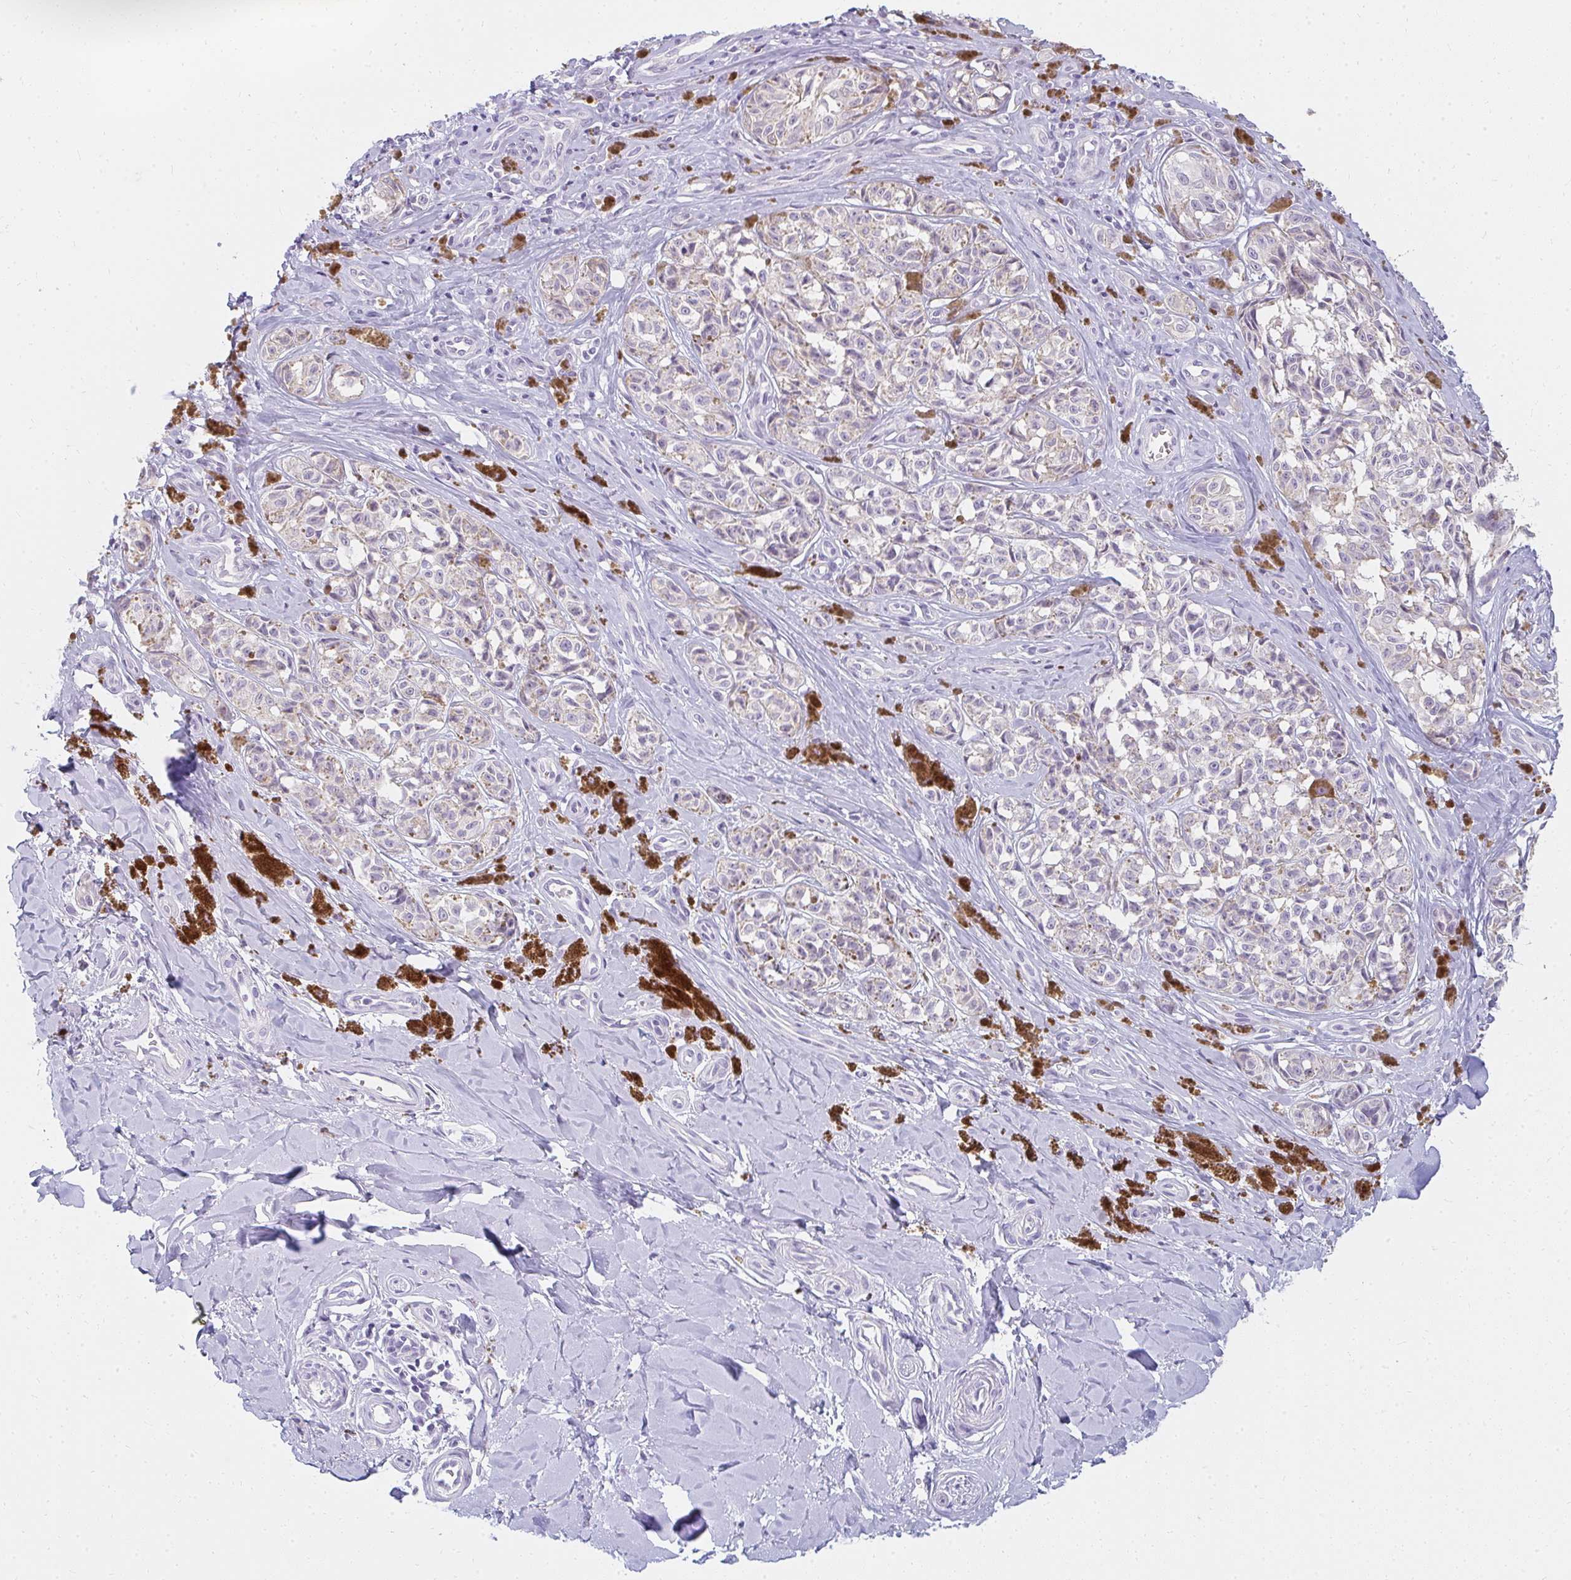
{"staining": {"intensity": "negative", "quantity": "none", "location": "none"}, "tissue": "melanoma", "cell_type": "Tumor cells", "image_type": "cancer", "snomed": [{"axis": "morphology", "description": "Malignant melanoma, NOS"}, {"axis": "topography", "description": "Skin"}], "caption": "Immunohistochemistry (IHC) of melanoma reveals no staining in tumor cells.", "gene": "PPP1R3G", "patient": {"sex": "female", "age": 65}}